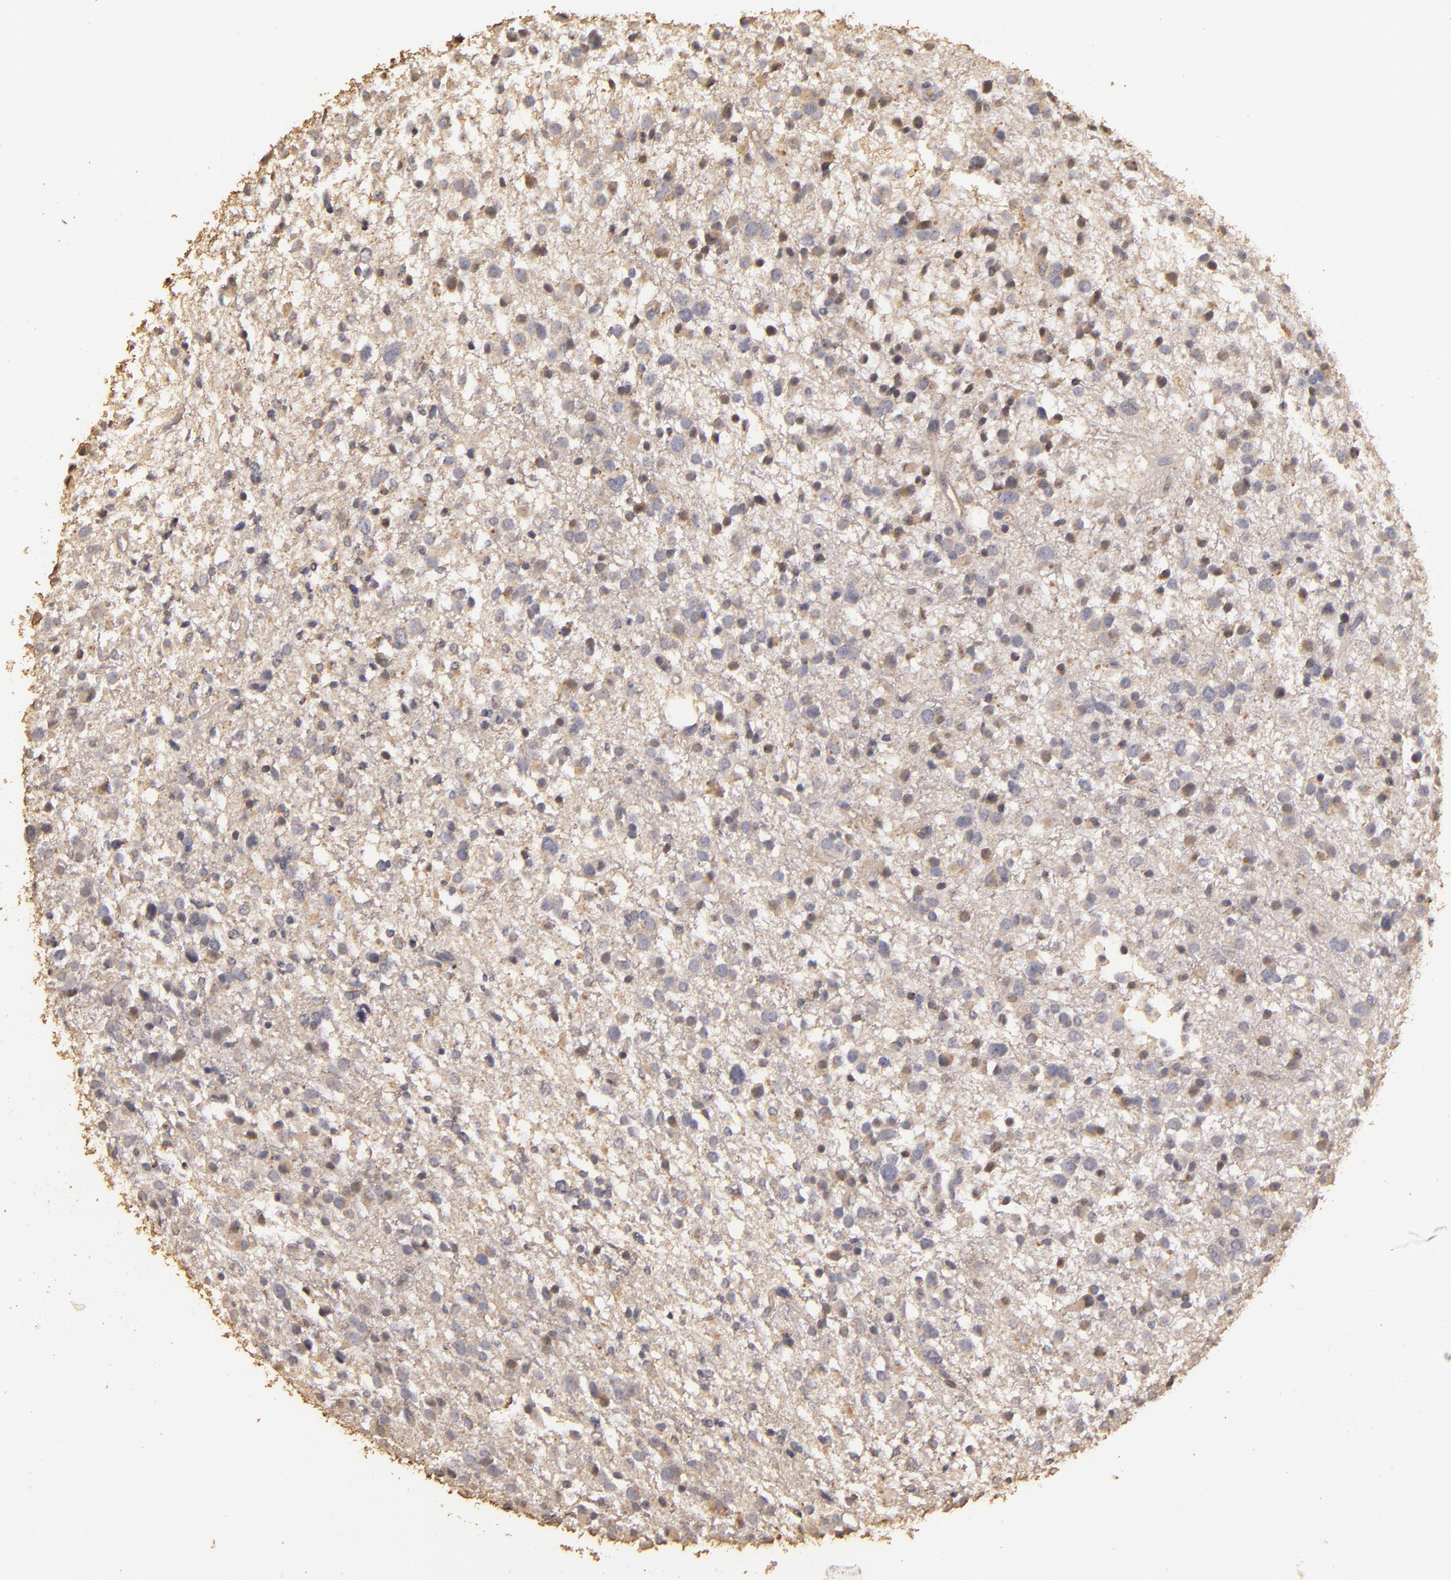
{"staining": {"intensity": "negative", "quantity": "none", "location": "none"}, "tissue": "glioma", "cell_type": "Tumor cells", "image_type": "cancer", "snomed": [{"axis": "morphology", "description": "Glioma, malignant, Low grade"}, {"axis": "topography", "description": "Brain"}], "caption": "DAB (3,3'-diaminobenzidine) immunohistochemical staining of malignant glioma (low-grade) reveals no significant staining in tumor cells.", "gene": "BCL2L13", "patient": {"sex": "female", "age": 36}}